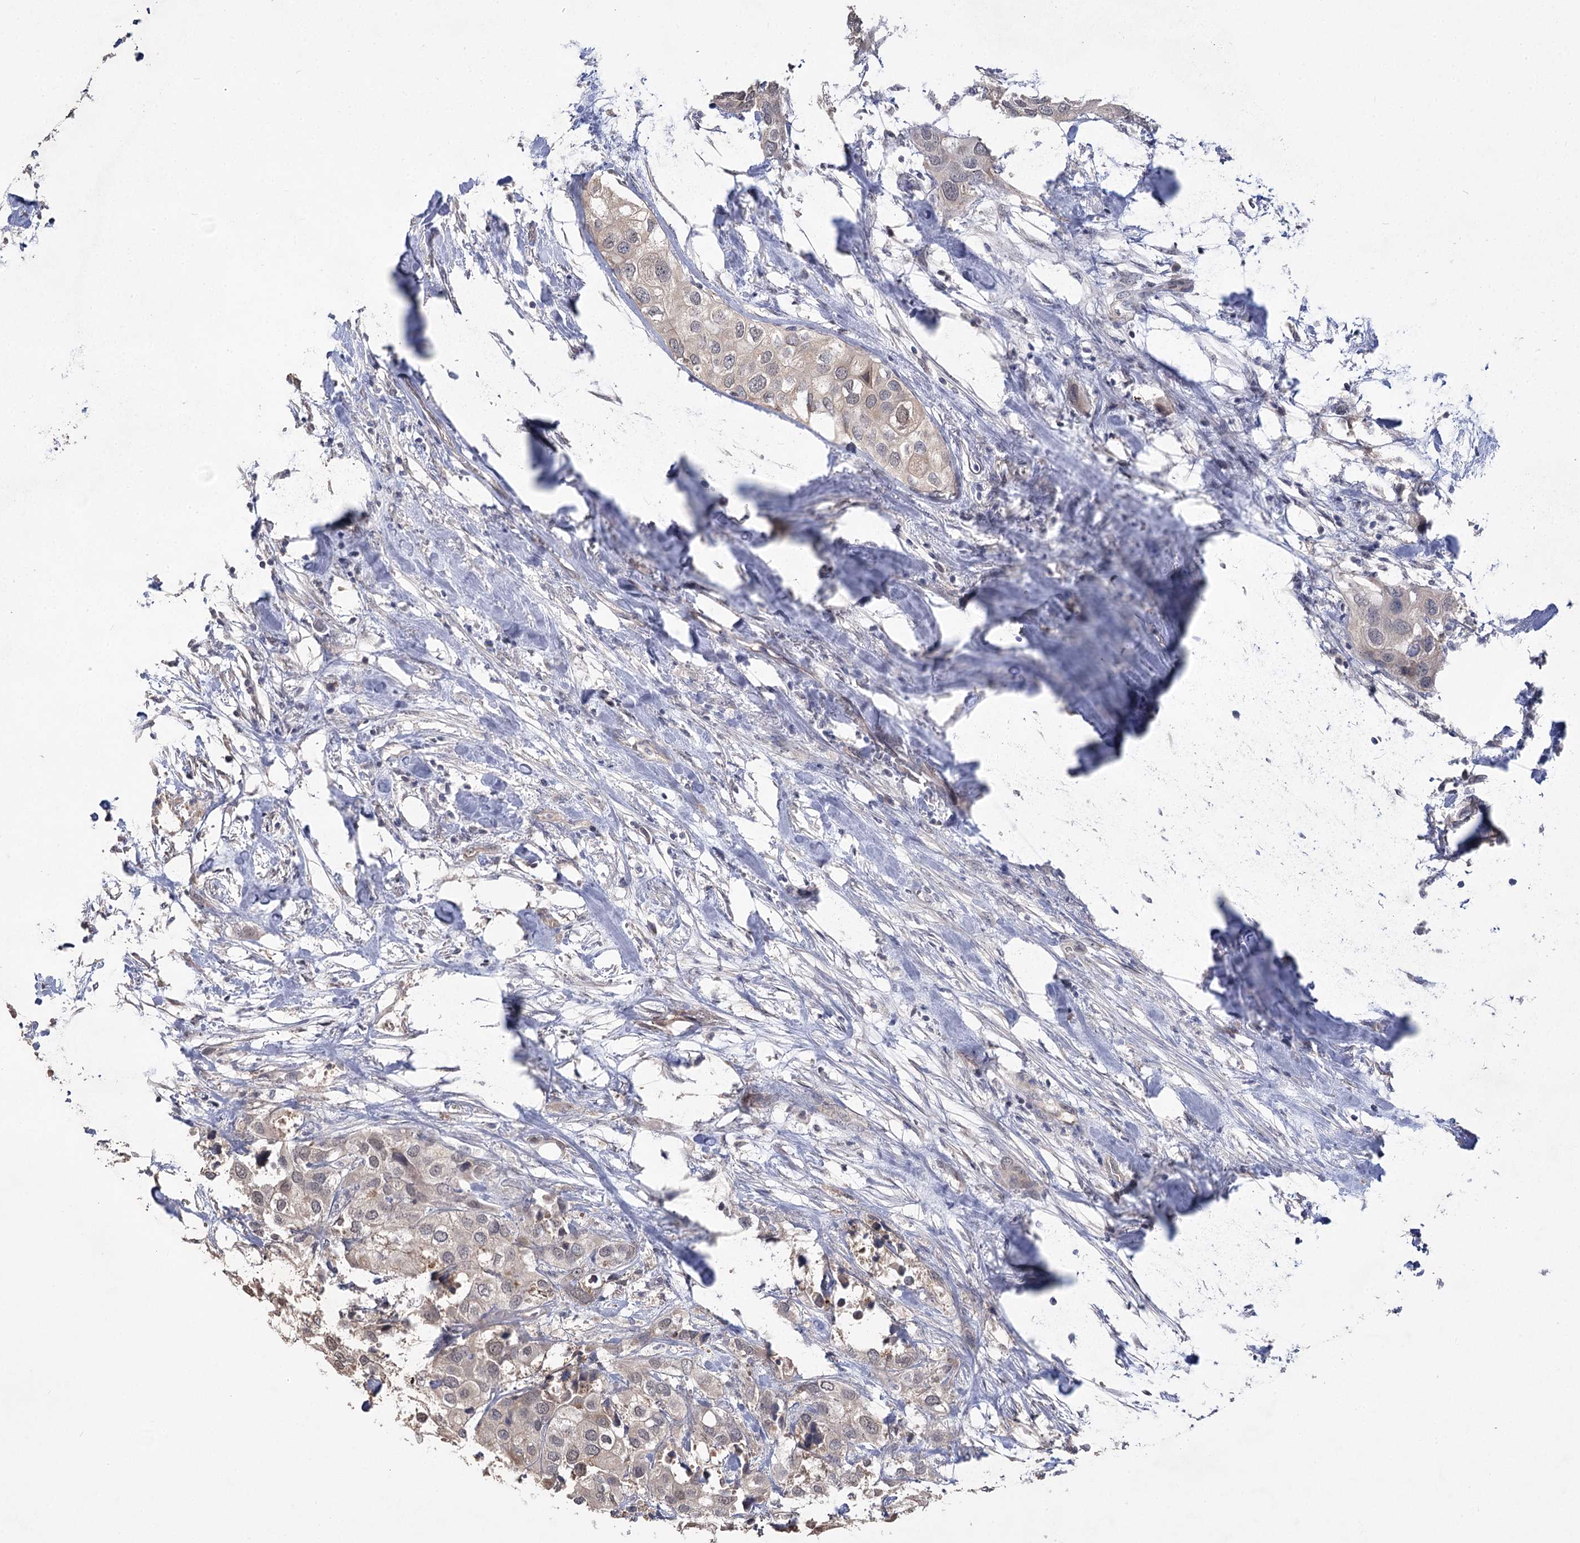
{"staining": {"intensity": "weak", "quantity": "25%-75%", "location": "cytoplasmic/membranous"}, "tissue": "urothelial cancer", "cell_type": "Tumor cells", "image_type": "cancer", "snomed": [{"axis": "morphology", "description": "Urothelial carcinoma, High grade"}, {"axis": "topography", "description": "Urinary bladder"}], "caption": "This image reveals urothelial cancer stained with IHC to label a protein in brown. The cytoplasmic/membranous of tumor cells show weak positivity for the protein. Nuclei are counter-stained blue.", "gene": "PHYHIPL", "patient": {"sex": "male", "age": 64}}